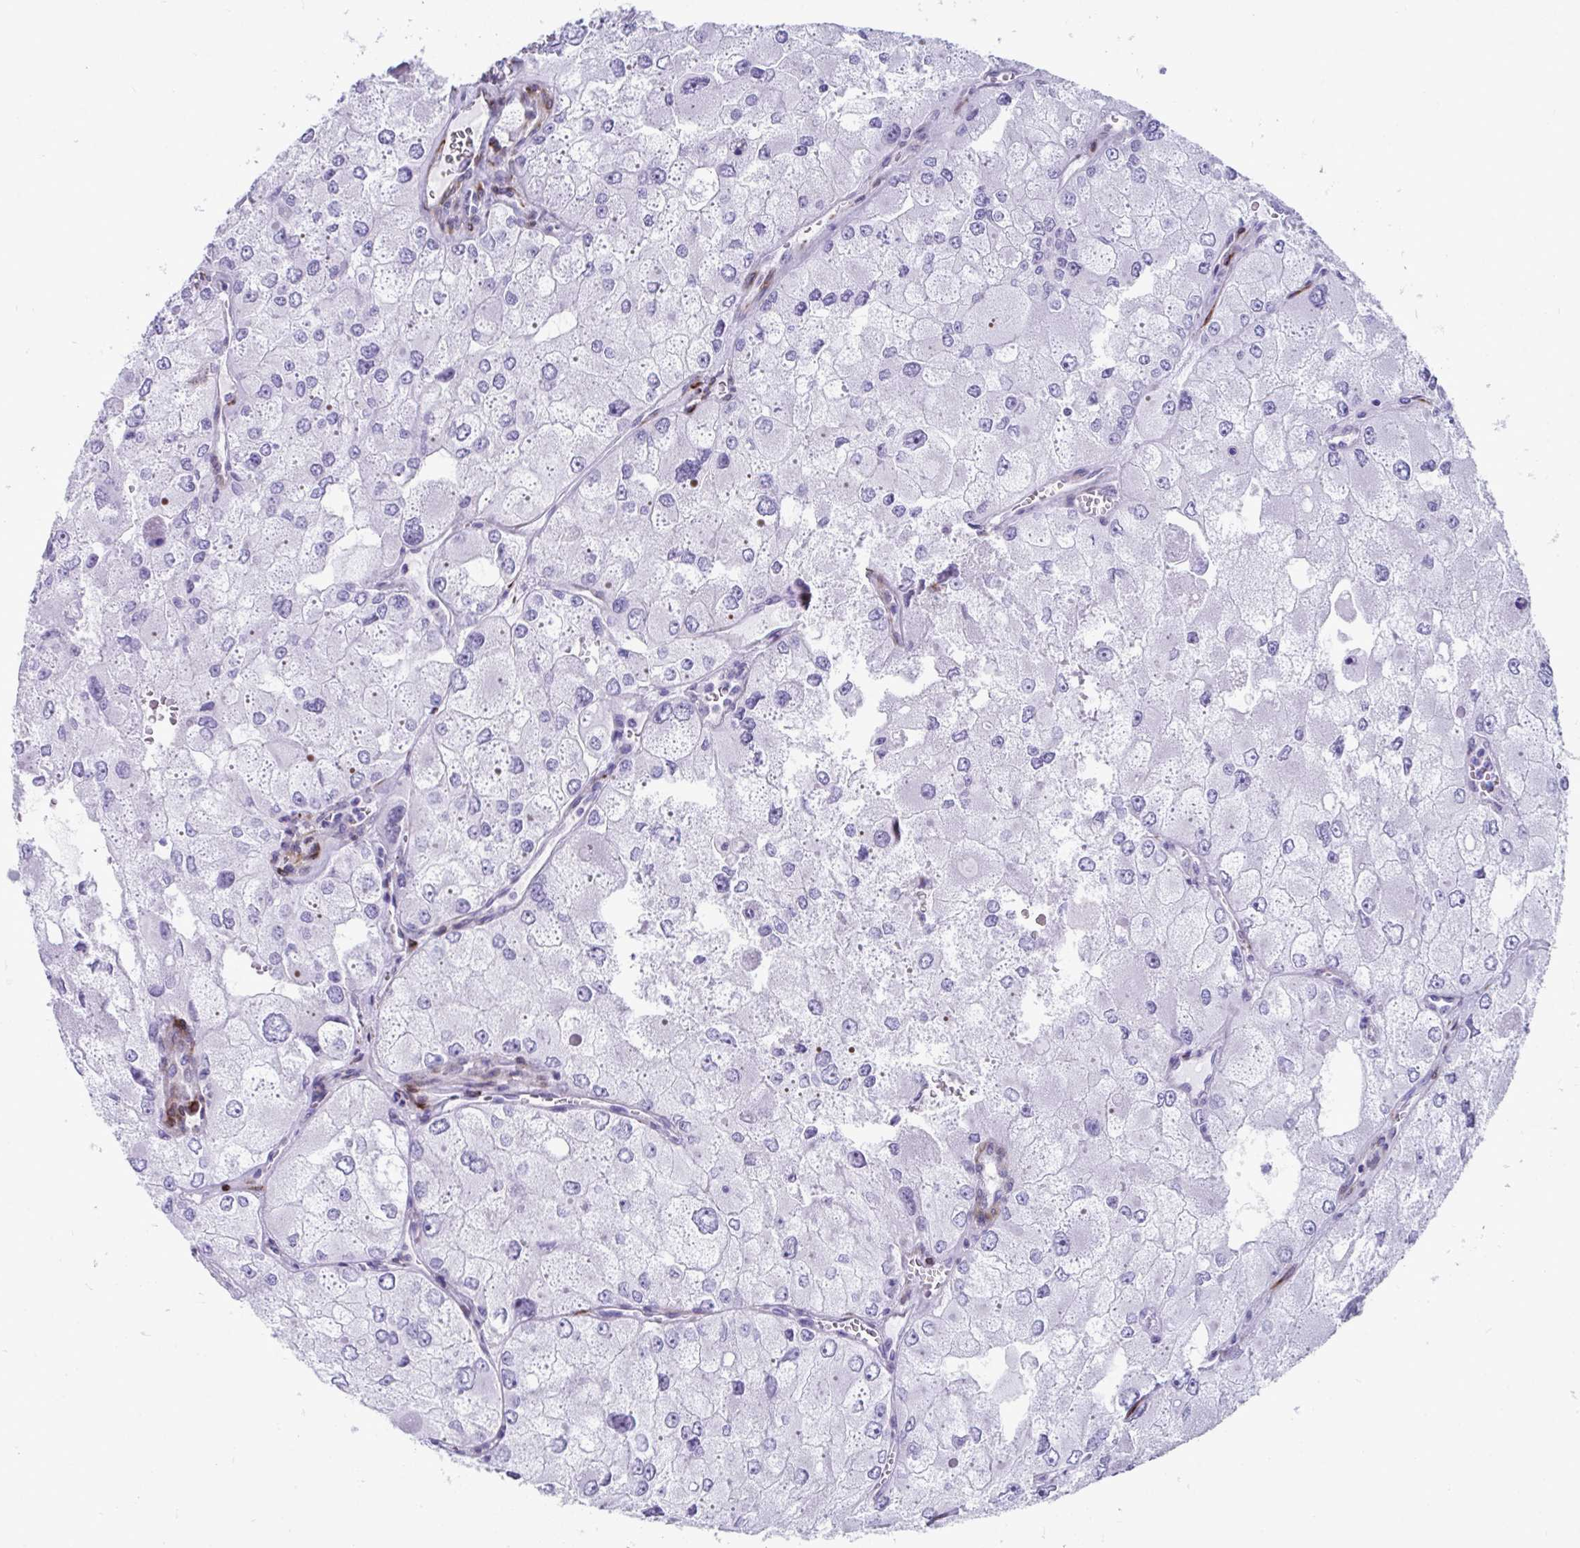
{"staining": {"intensity": "negative", "quantity": "none", "location": "none"}, "tissue": "renal cancer", "cell_type": "Tumor cells", "image_type": "cancer", "snomed": [{"axis": "morphology", "description": "Adenocarcinoma, NOS"}, {"axis": "topography", "description": "Kidney"}], "caption": "Renal cancer stained for a protein using immunohistochemistry exhibits no staining tumor cells.", "gene": "GRXCR2", "patient": {"sex": "female", "age": 70}}